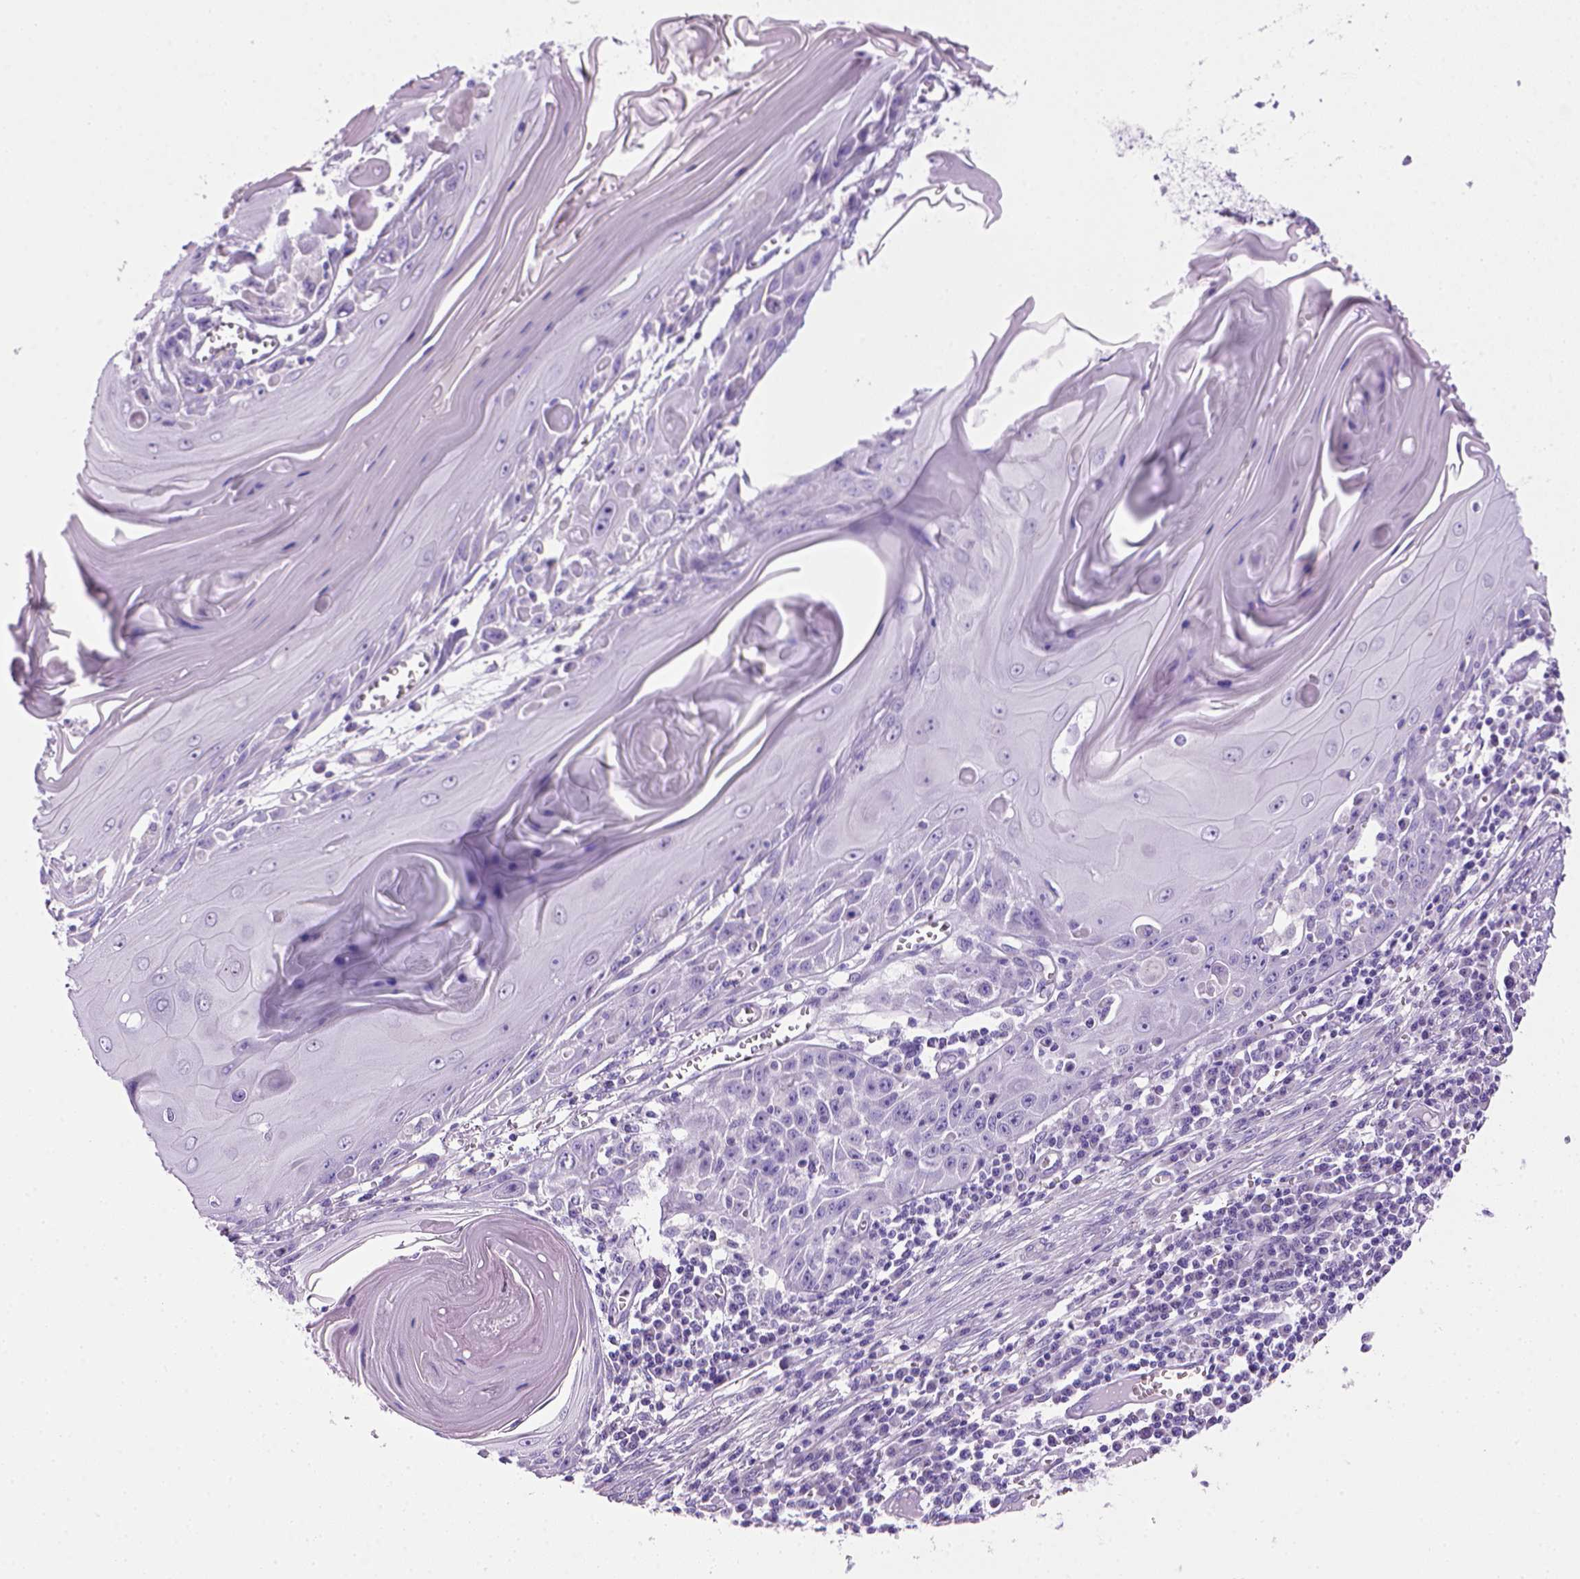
{"staining": {"intensity": "negative", "quantity": "none", "location": "none"}, "tissue": "skin cancer", "cell_type": "Tumor cells", "image_type": "cancer", "snomed": [{"axis": "morphology", "description": "Squamous cell carcinoma, NOS"}, {"axis": "topography", "description": "Skin"}, {"axis": "topography", "description": "Vulva"}], "caption": "Micrograph shows no protein positivity in tumor cells of skin cancer (squamous cell carcinoma) tissue.", "gene": "ARHGEF33", "patient": {"sex": "female", "age": 85}}